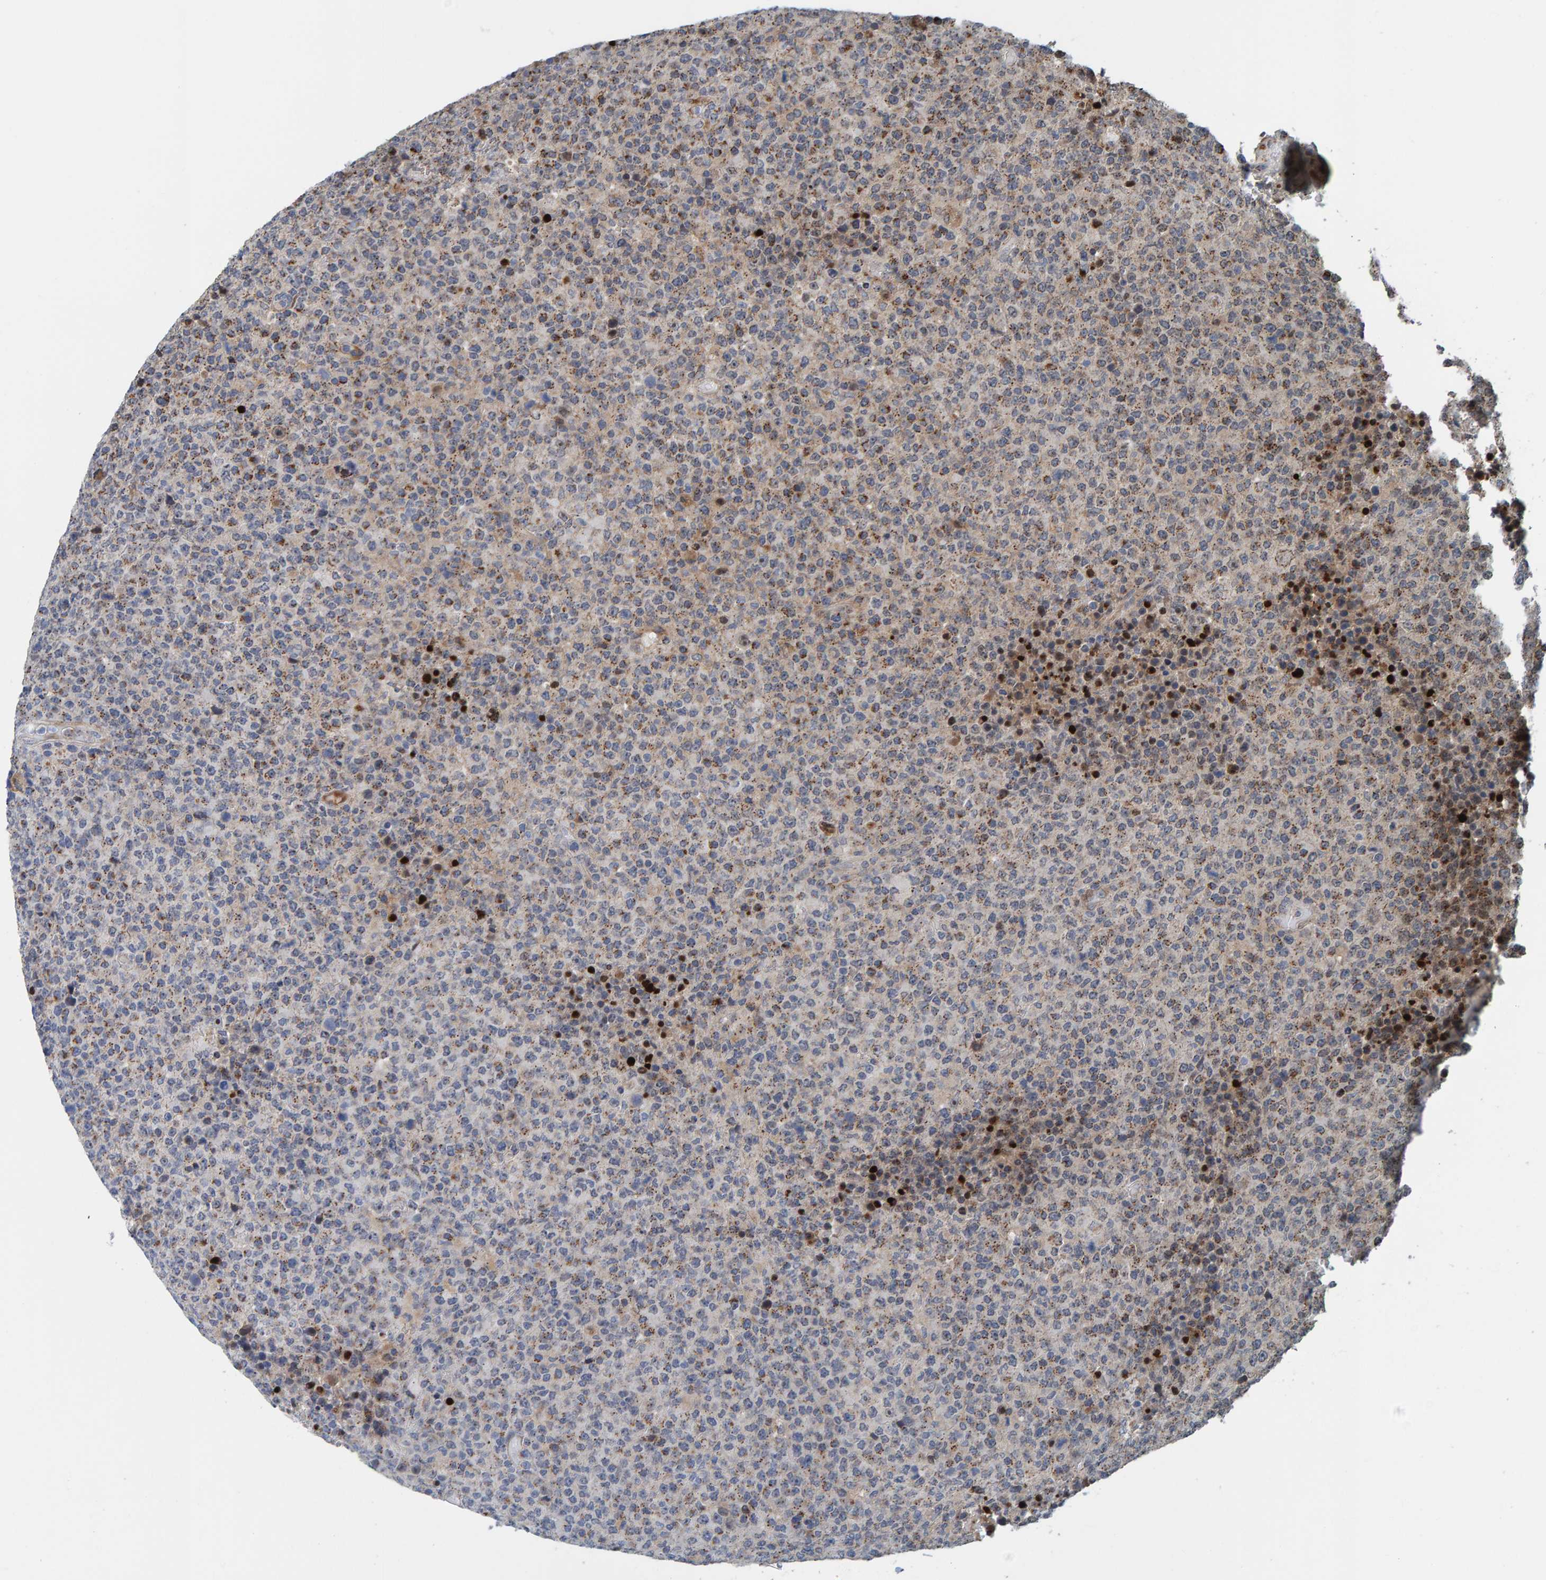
{"staining": {"intensity": "weak", "quantity": ">75%", "location": "cytoplasmic/membranous"}, "tissue": "lymphoma", "cell_type": "Tumor cells", "image_type": "cancer", "snomed": [{"axis": "morphology", "description": "Malignant lymphoma, non-Hodgkin's type, High grade"}, {"axis": "topography", "description": "Lymph node"}], "caption": "Immunohistochemical staining of human lymphoma shows low levels of weak cytoplasmic/membranous expression in about >75% of tumor cells.", "gene": "CCDC25", "patient": {"sex": "male", "age": 13}}